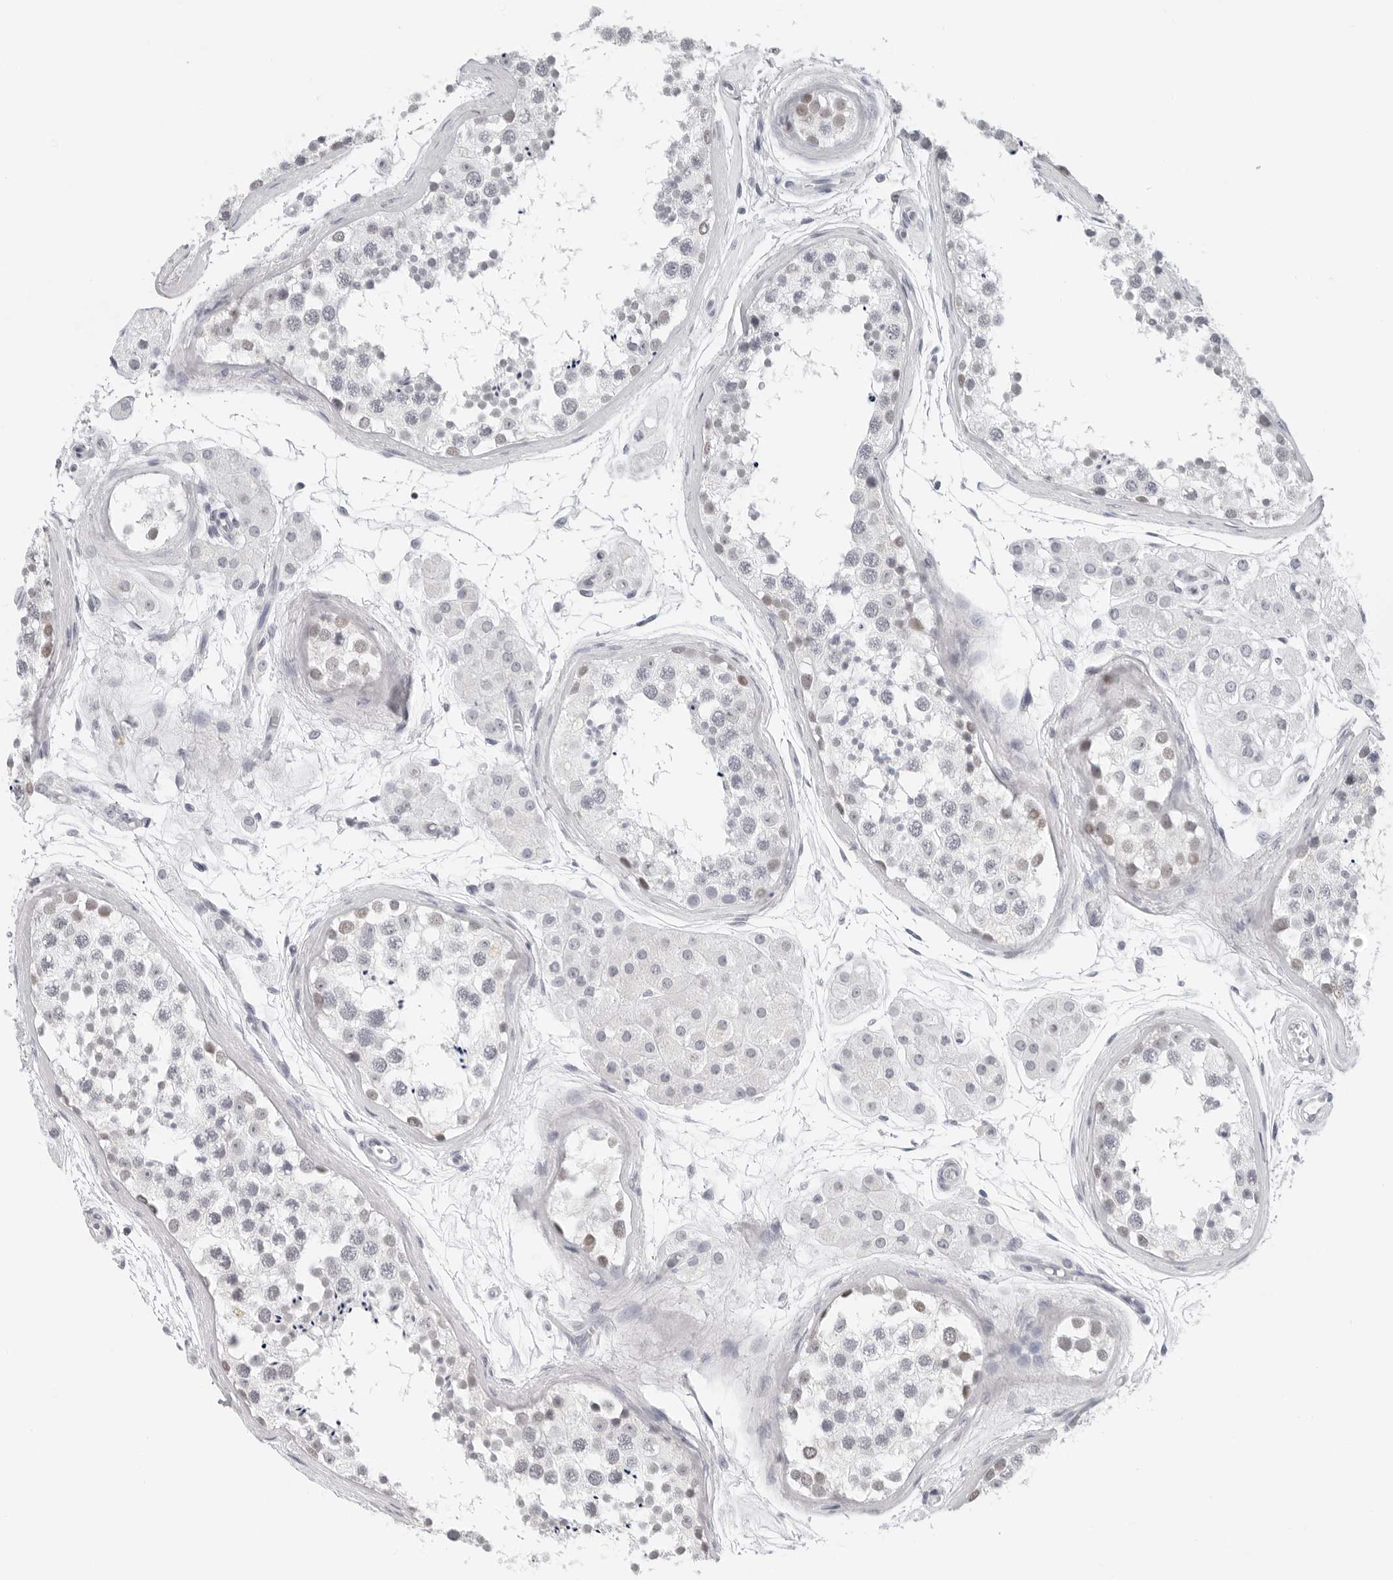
{"staining": {"intensity": "weak", "quantity": "<25%", "location": "nuclear"}, "tissue": "testis", "cell_type": "Cells in seminiferous ducts", "image_type": "normal", "snomed": [{"axis": "morphology", "description": "Normal tissue, NOS"}, {"axis": "topography", "description": "Testis"}], "caption": "Cells in seminiferous ducts are negative for brown protein staining in normal testis. Nuclei are stained in blue.", "gene": "FLG2", "patient": {"sex": "male", "age": 56}}